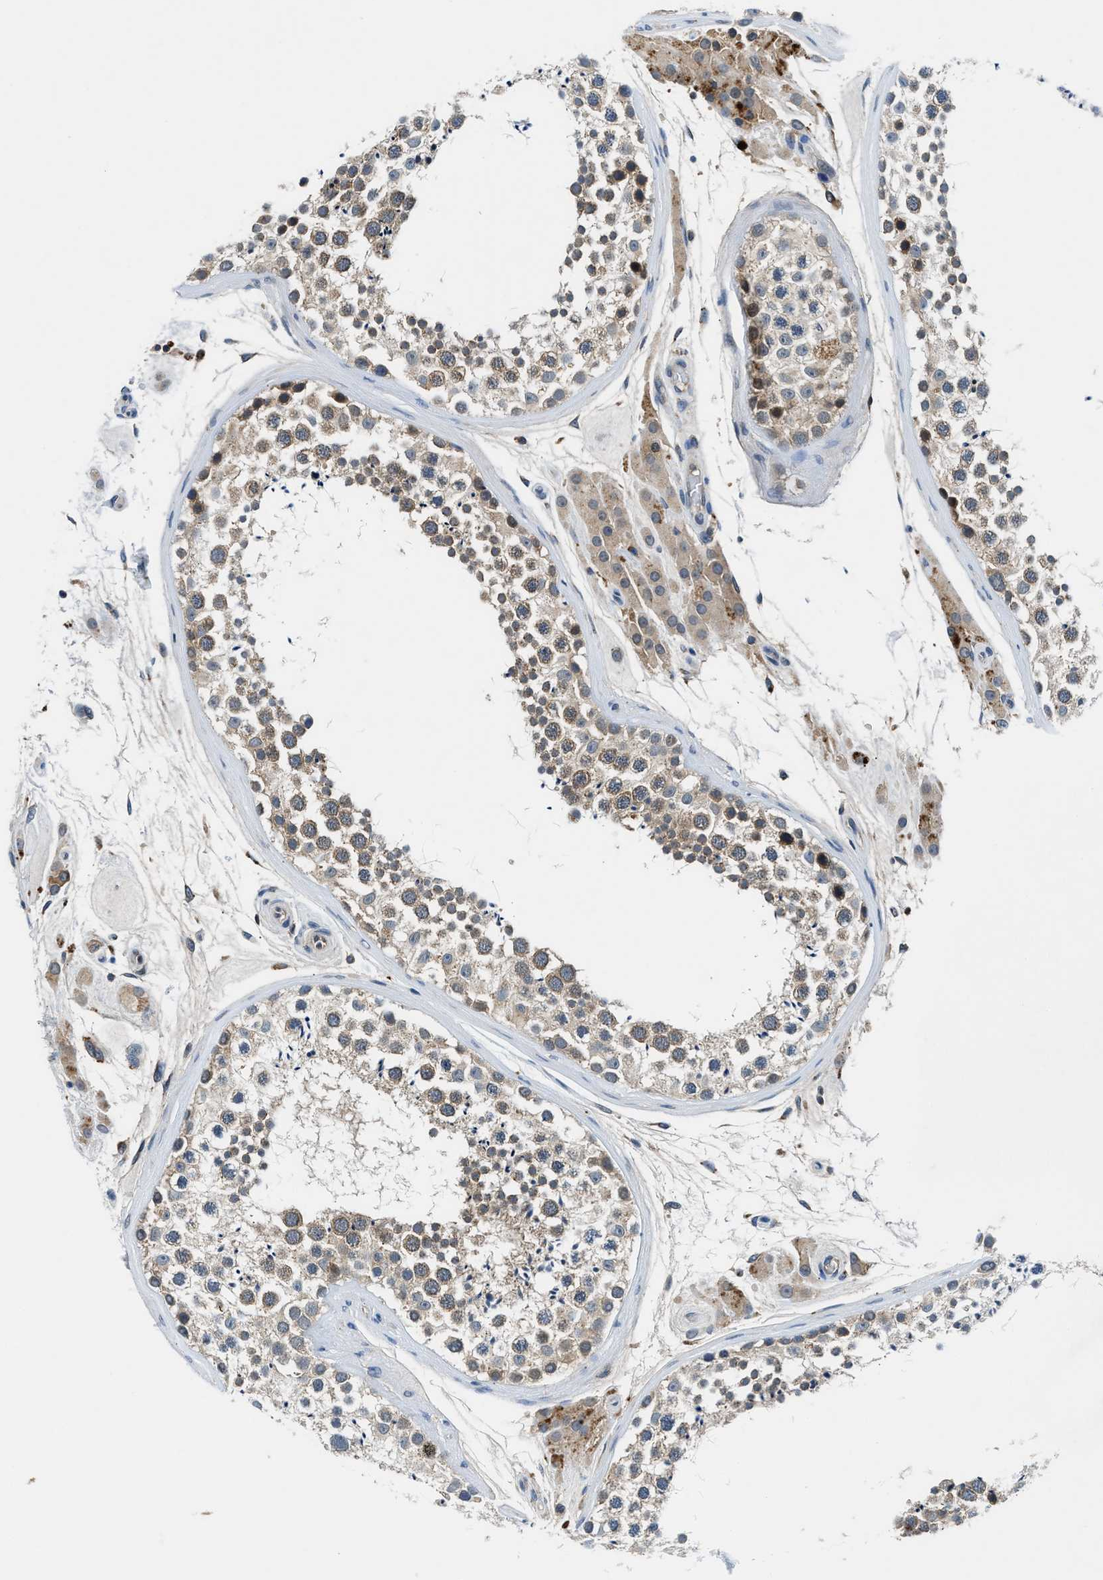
{"staining": {"intensity": "weak", "quantity": ">75%", "location": "cytoplasmic/membranous"}, "tissue": "testis", "cell_type": "Cells in seminiferous ducts", "image_type": "normal", "snomed": [{"axis": "morphology", "description": "Normal tissue, NOS"}, {"axis": "topography", "description": "Testis"}], "caption": "The micrograph exhibits staining of unremarkable testis, revealing weak cytoplasmic/membranous protein staining (brown color) within cells in seminiferous ducts.", "gene": "PAFAH2", "patient": {"sex": "male", "age": 46}}